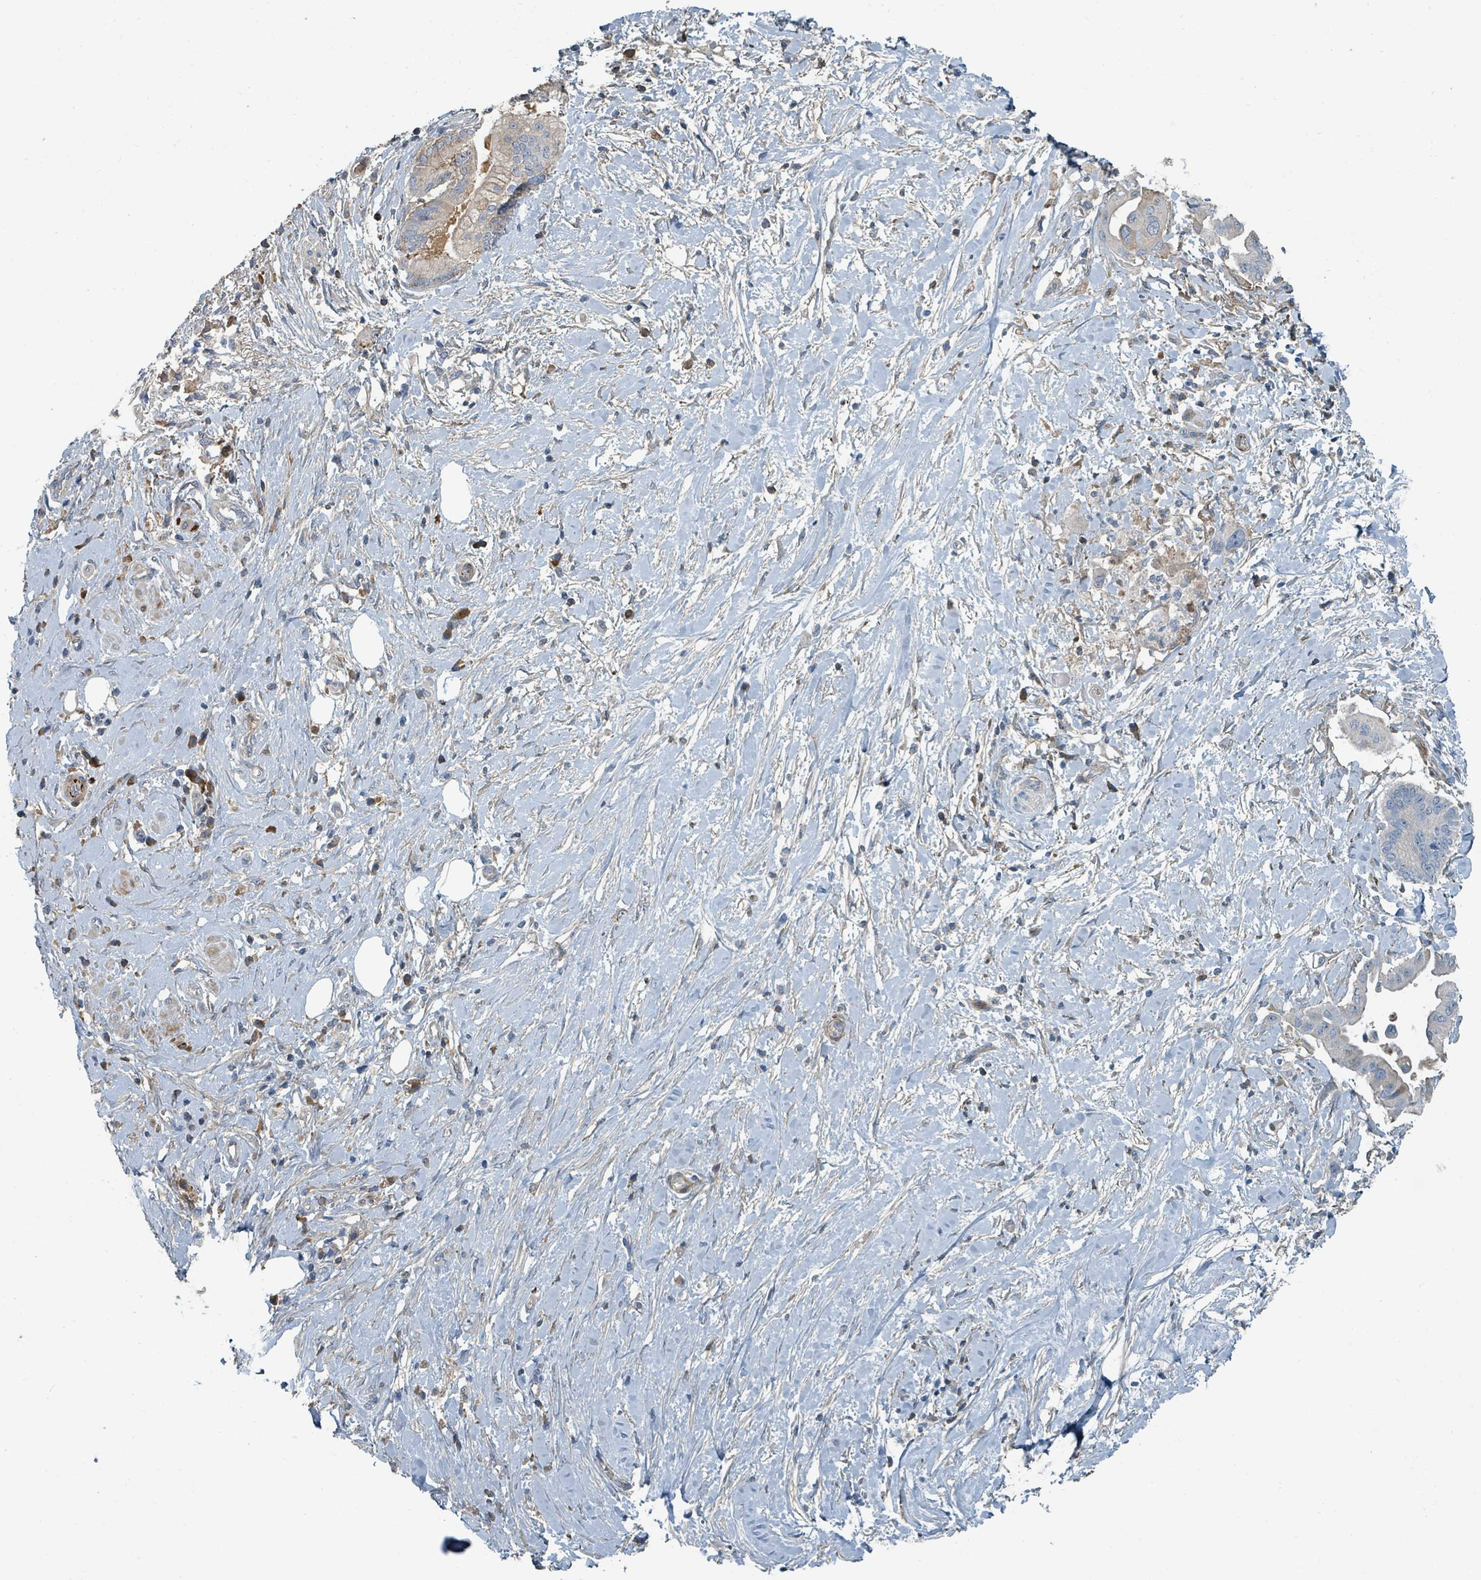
{"staining": {"intensity": "negative", "quantity": "none", "location": "none"}, "tissue": "pancreatic cancer", "cell_type": "Tumor cells", "image_type": "cancer", "snomed": [{"axis": "morphology", "description": "Adenocarcinoma, NOS"}, {"axis": "topography", "description": "Pancreas"}], "caption": "High magnification brightfield microscopy of pancreatic cancer stained with DAB (3,3'-diaminobenzidine) (brown) and counterstained with hematoxylin (blue): tumor cells show no significant staining.", "gene": "SLC44A5", "patient": {"sex": "male", "age": 68}}